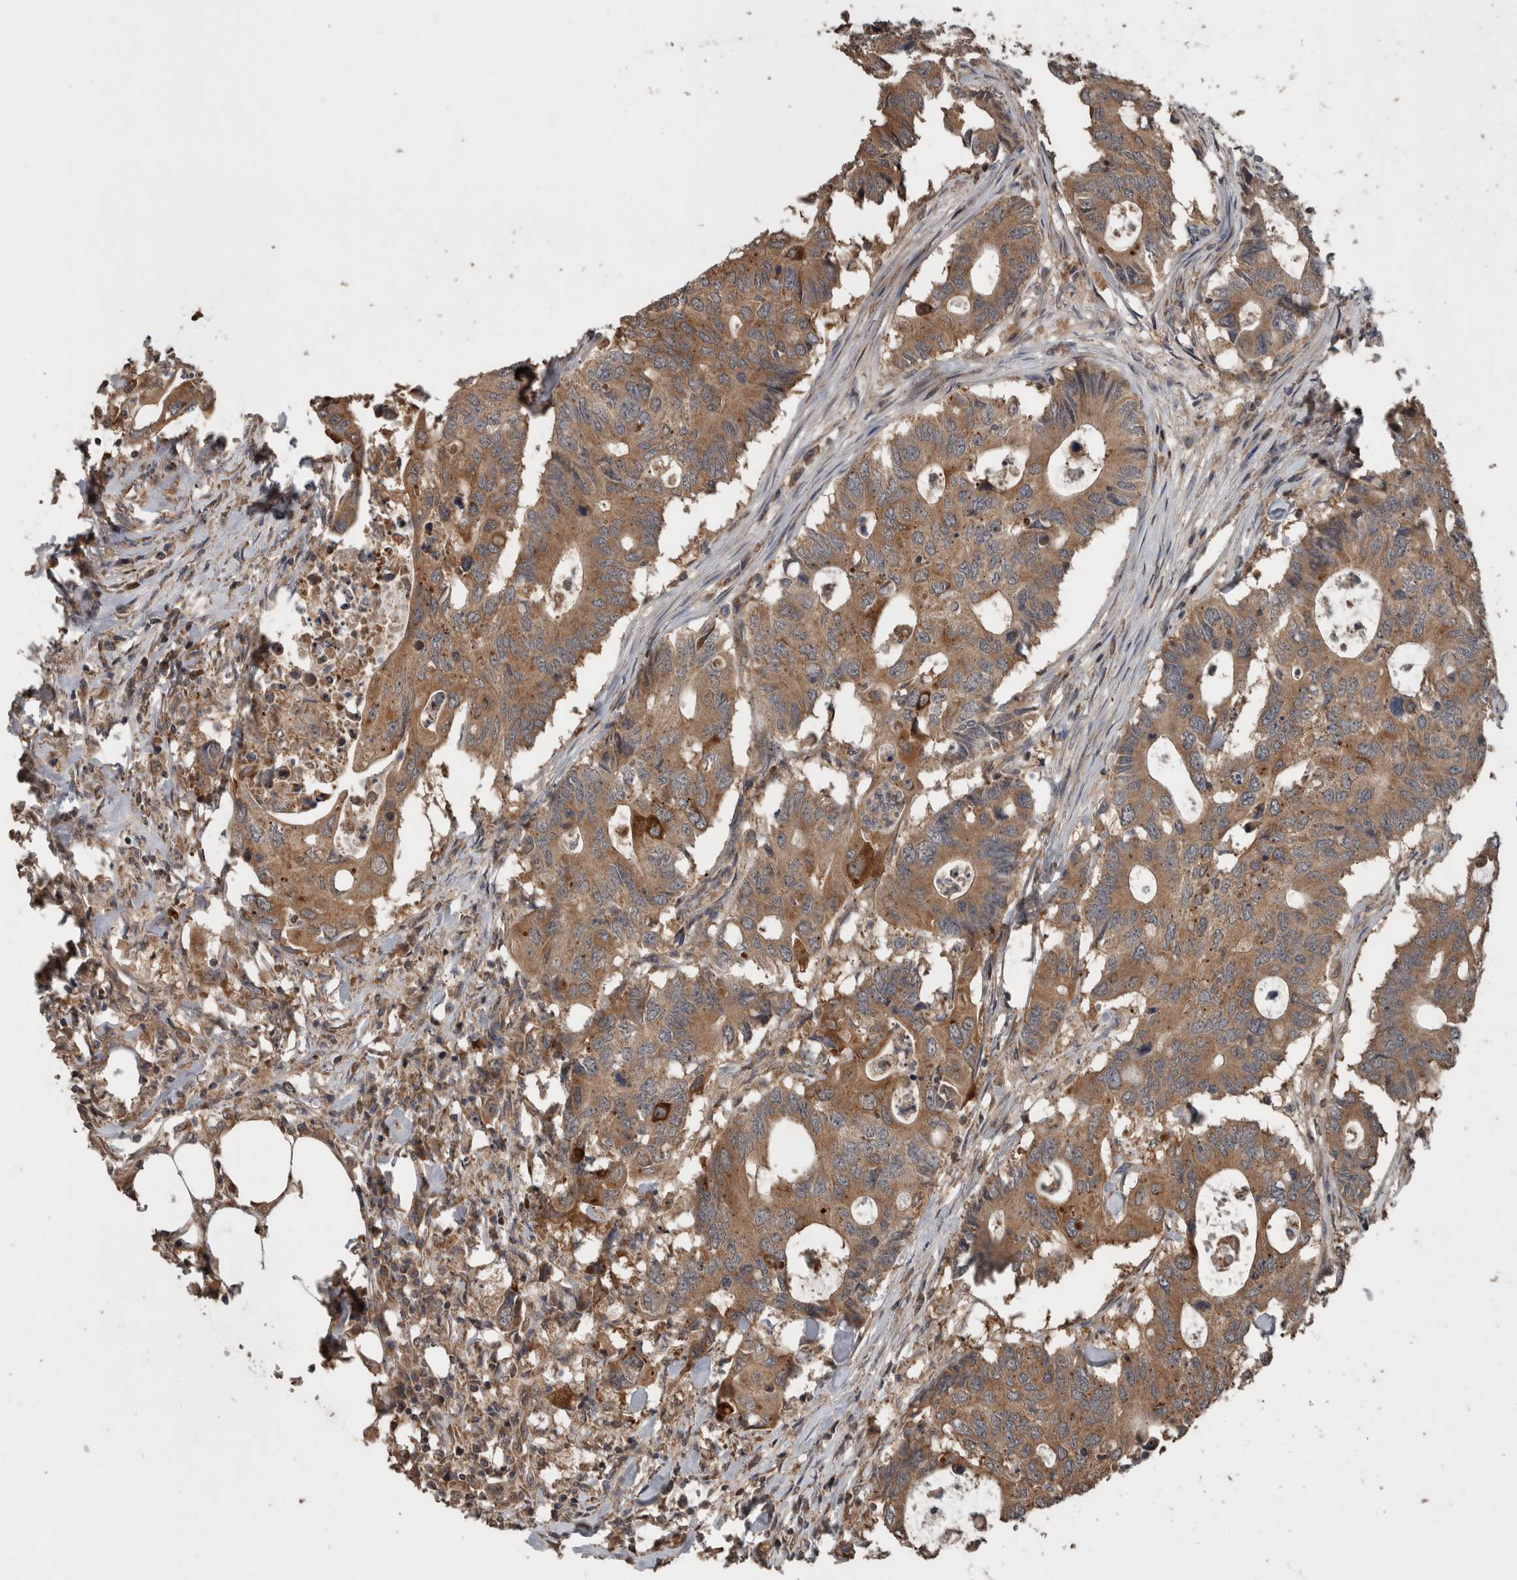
{"staining": {"intensity": "moderate", "quantity": ">75%", "location": "cytoplasmic/membranous"}, "tissue": "colorectal cancer", "cell_type": "Tumor cells", "image_type": "cancer", "snomed": [{"axis": "morphology", "description": "Adenocarcinoma, NOS"}, {"axis": "topography", "description": "Colon"}], "caption": "There is medium levels of moderate cytoplasmic/membranous positivity in tumor cells of colorectal cancer, as demonstrated by immunohistochemical staining (brown color).", "gene": "RIOK3", "patient": {"sex": "male", "age": 71}}